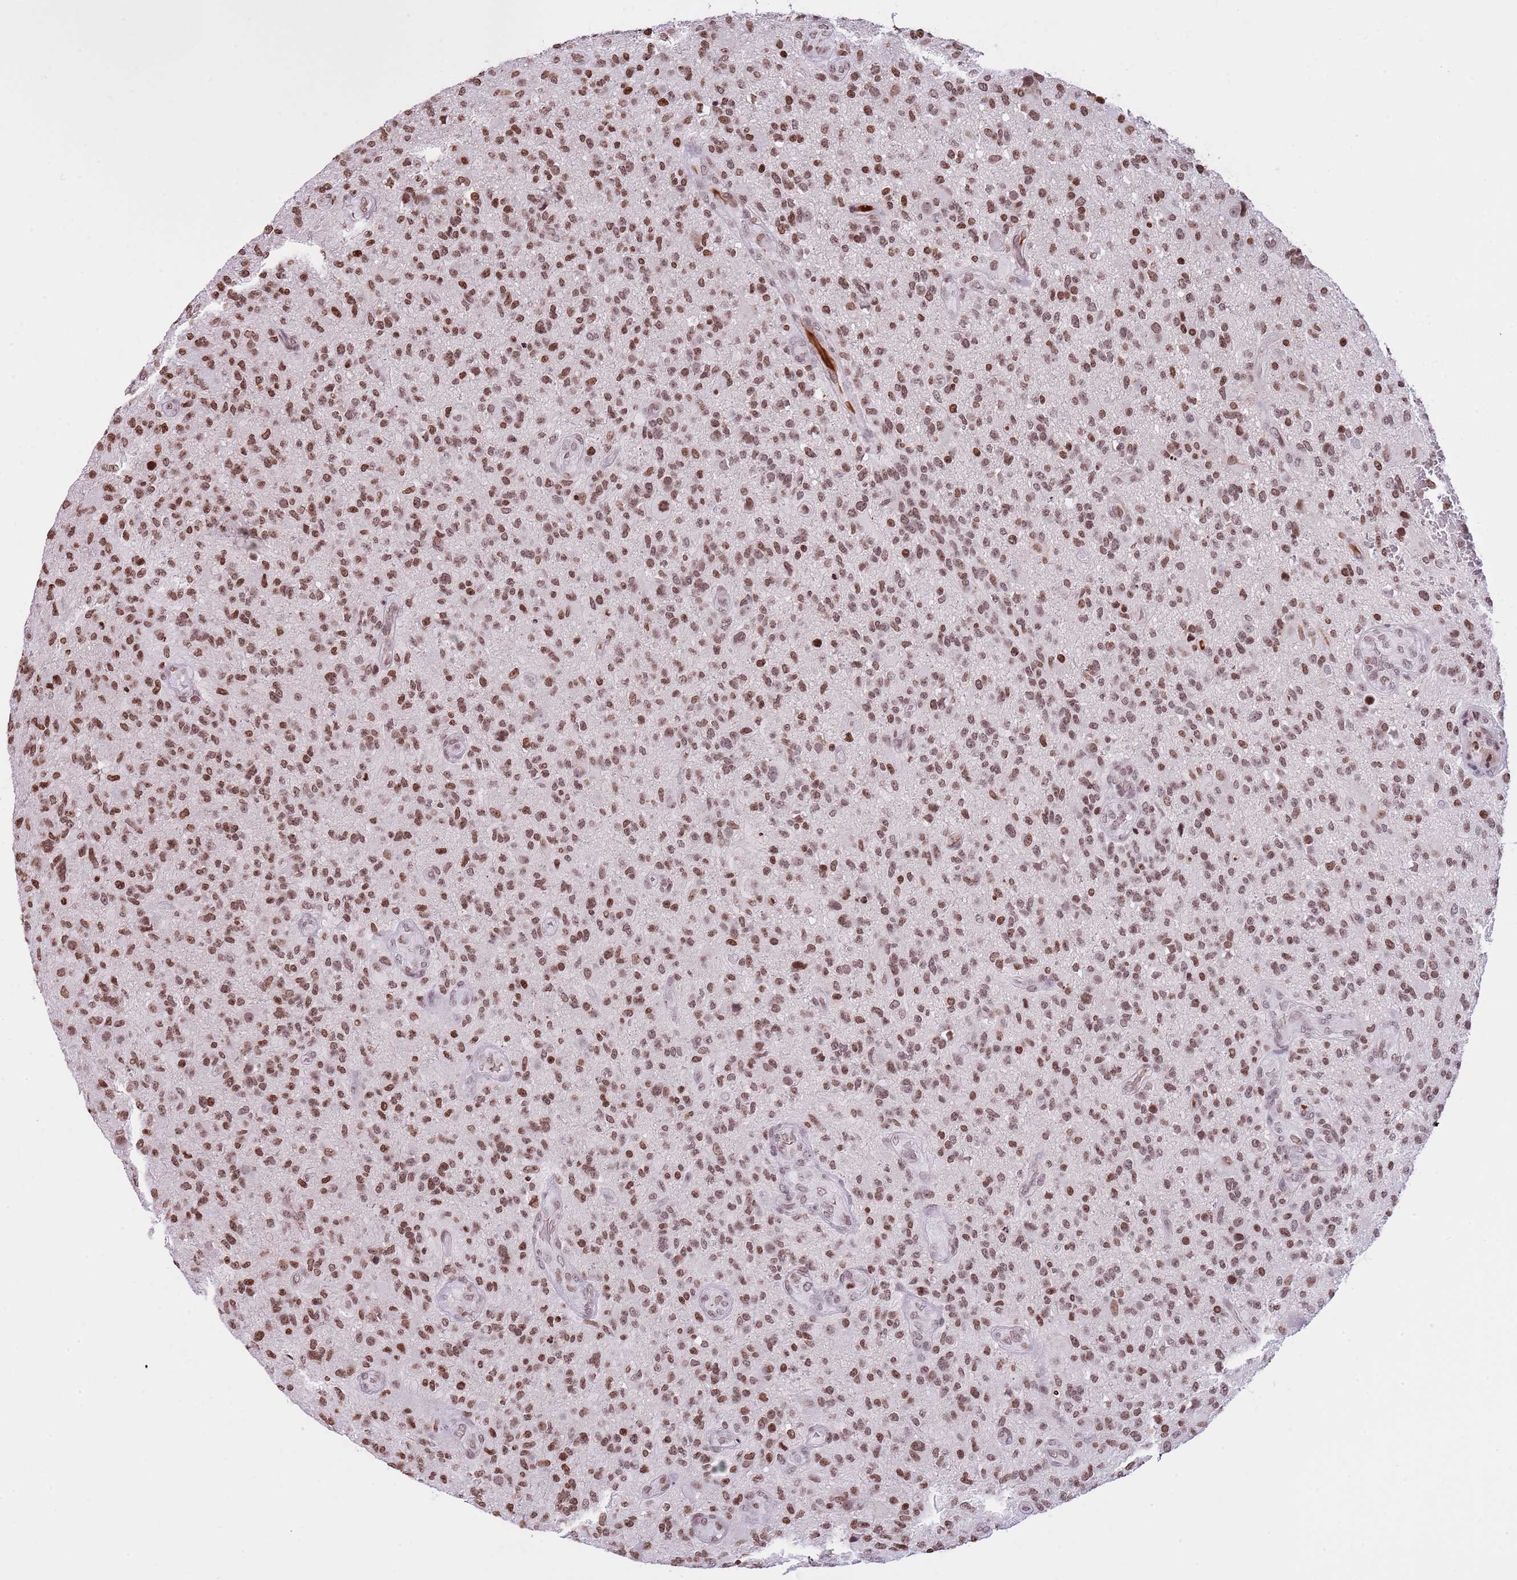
{"staining": {"intensity": "moderate", "quantity": ">75%", "location": "nuclear"}, "tissue": "glioma", "cell_type": "Tumor cells", "image_type": "cancer", "snomed": [{"axis": "morphology", "description": "Glioma, malignant, High grade"}, {"axis": "topography", "description": "Brain"}], "caption": "Immunohistochemistry histopathology image of malignant high-grade glioma stained for a protein (brown), which exhibits medium levels of moderate nuclear expression in about >75% of tumor cells.", "gene": "KPNA3", "patient": {"sex": "male", "age": 47}}